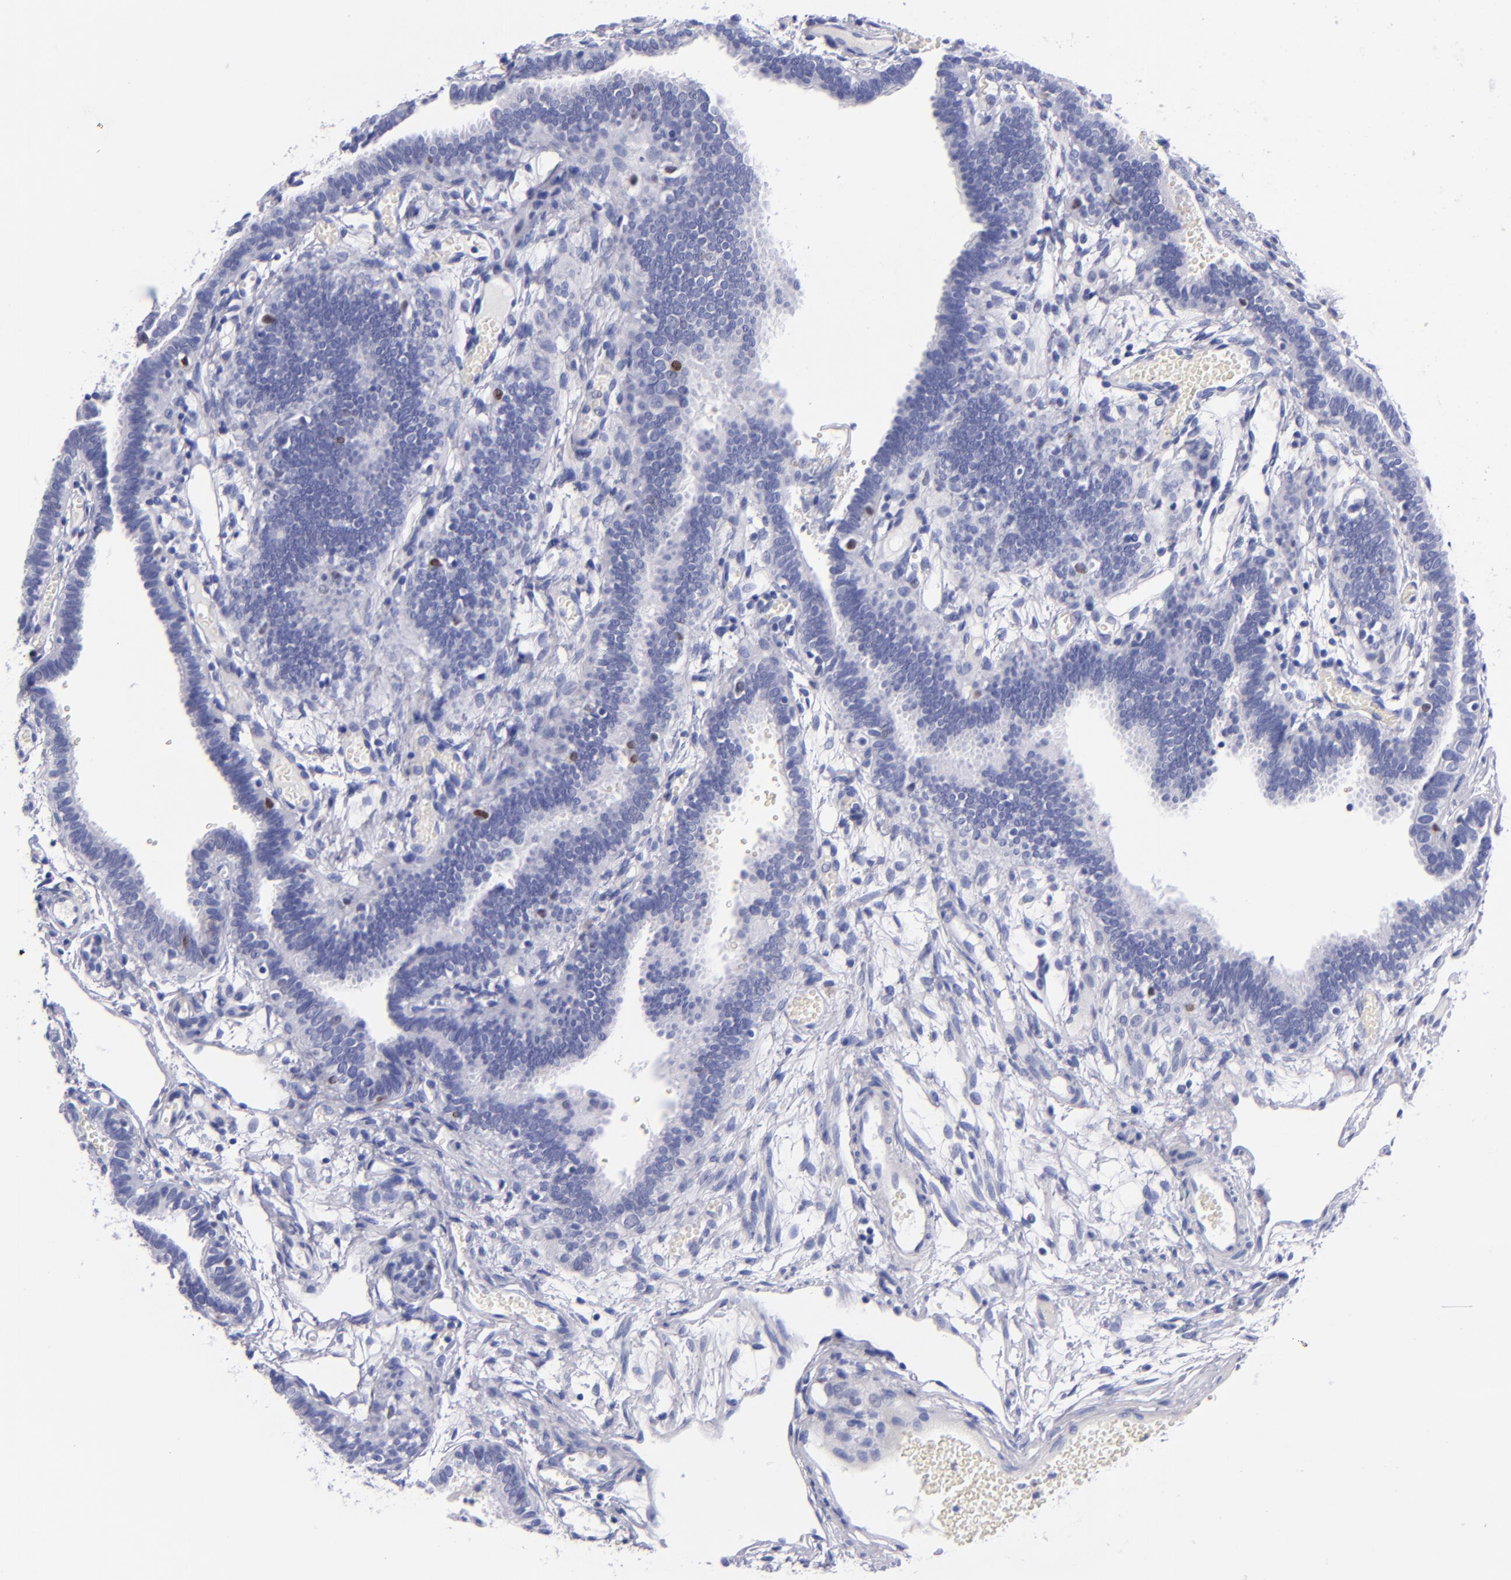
{"staining": {"intensity": "negative", "quantity": "none", "location": "none"}, "tissue": "fallopian tube", "cell_type": "Glandular cells", "image_type": "normal", "snomed": [{"axis": "morphology", "description": "Normal tissue, NOS"}, {"axis": "topography", "description": "Fallopian tube"}], "caption": "This is a image of IHC staining of unremarkable fallopian tube, which shows no staining in glandular cells.", "gene": "MCM7", "patient": {"sex": "female", "age": 29}}